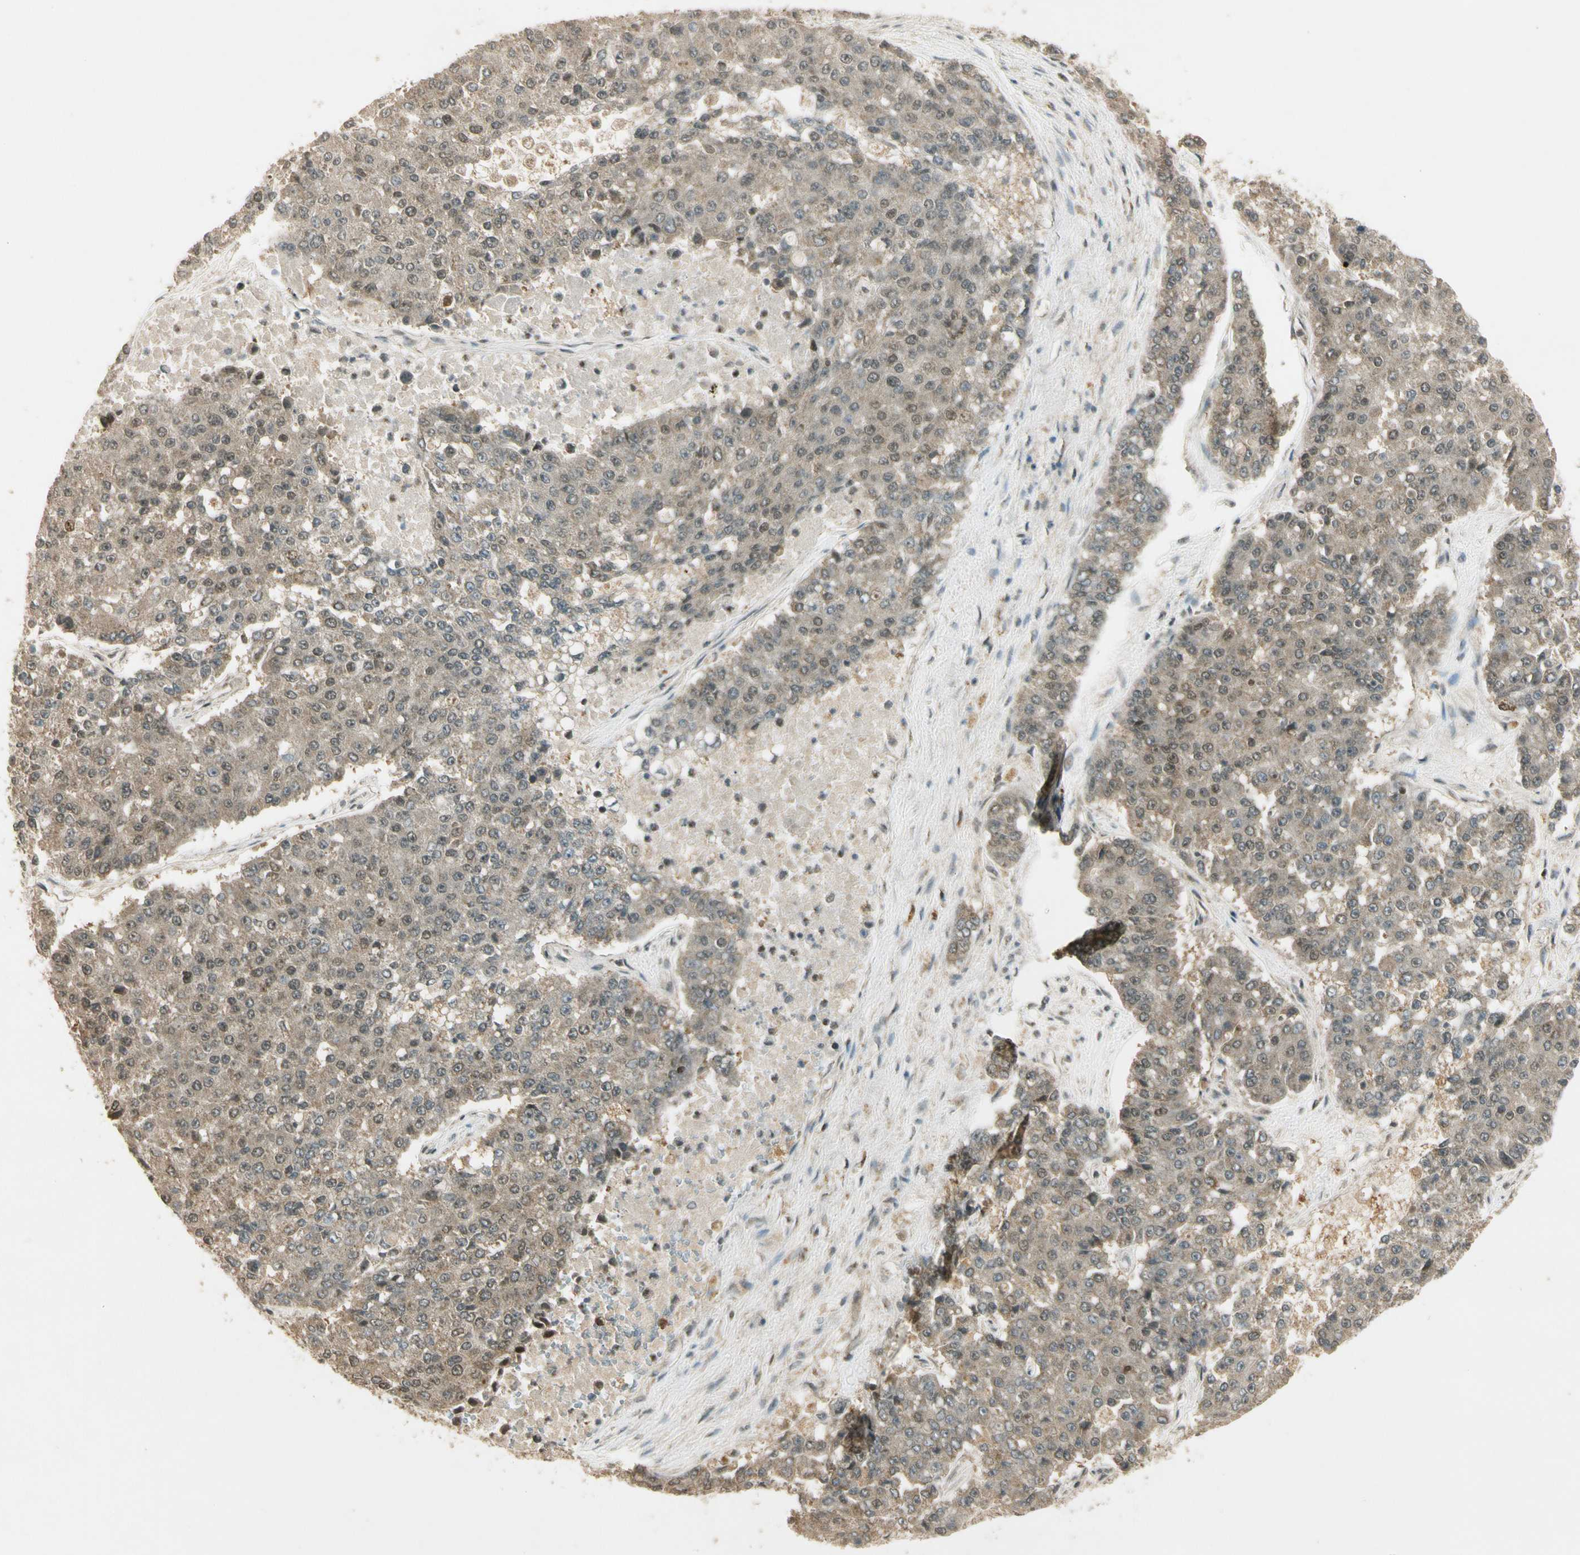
{"staining": {"intensity": "weak", "quantity": ">75%", "location": "cytoplasmic/membranous"}, "tissue": "pancreatic cancer", "cell_type": "Tumor cells", "image_type": "cancer", "snomed": [{"axis": "morphology", "description": "Adenocarcinoma, NOS"}, {"axis": "topography", "description": "Pancreas"}], "caption": "Protein analysis of pancreatic cancer tissue demonstrates weak cytoplasmic/membranous positivity in about >75% of tumor cells. (DAB IHC with brightfield microscopy, high magnification).", "gene": "ZNF135", "patient": {"sex": "male", "age": 50}}